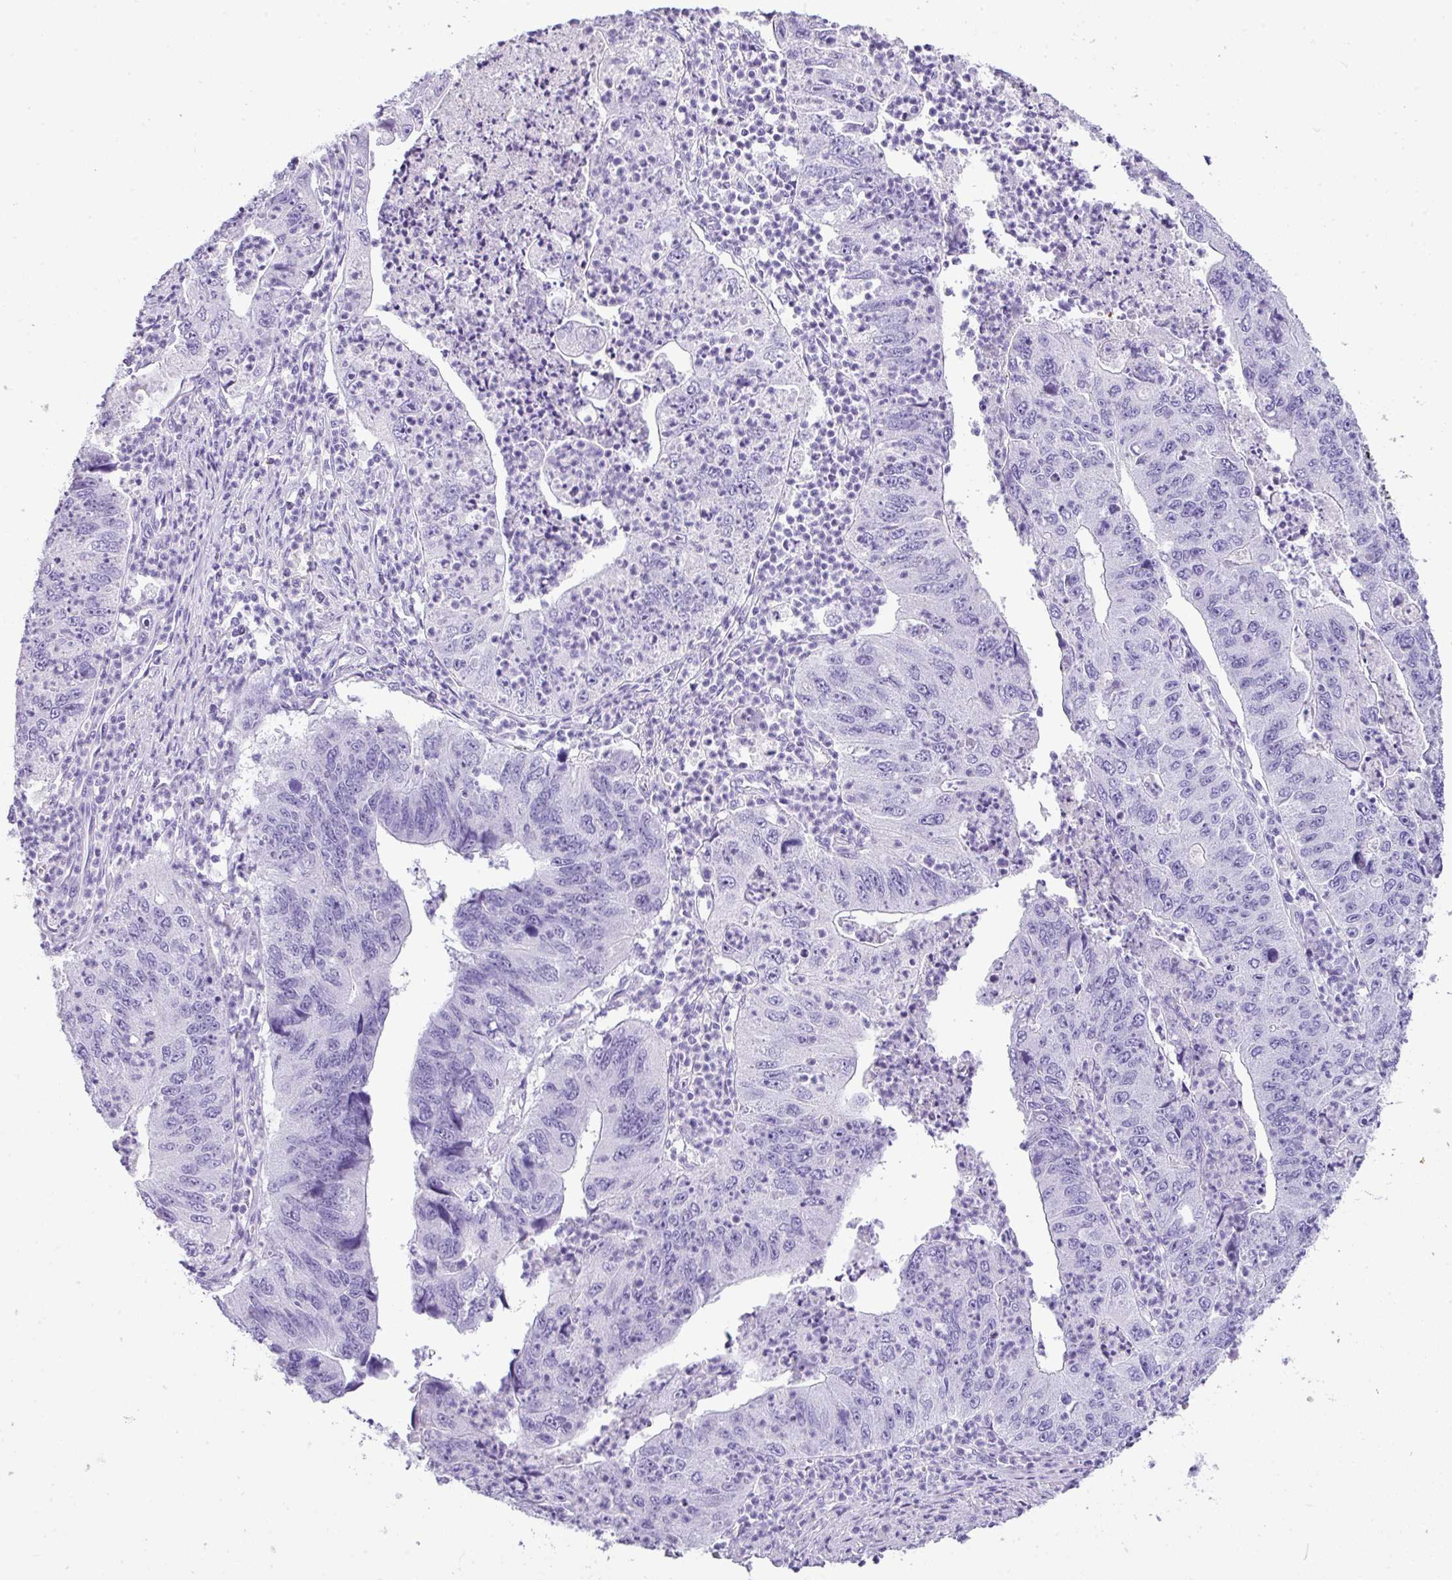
{"staining": {"intensity": "negative", "quantity": "none", "location": "none"}, "tissue": "stomach cancer", "cell_type": "Tumor cells", "image_type": "cancer", "snomed": [{"axis": "morphology", "description": "Adenocarcinoma, NOS"}, {"axis": "topography", "description": "Stomach"}], "caption": "Immunohistochemistry (IHC) image of neoplastic tissue: human stomach cancer (adenocarcinoma) stained with DAB exhibits no significant protein positivity in tumor cells.", "gene": "TNP1", "patient": {"sex": "male", "age": 59}}